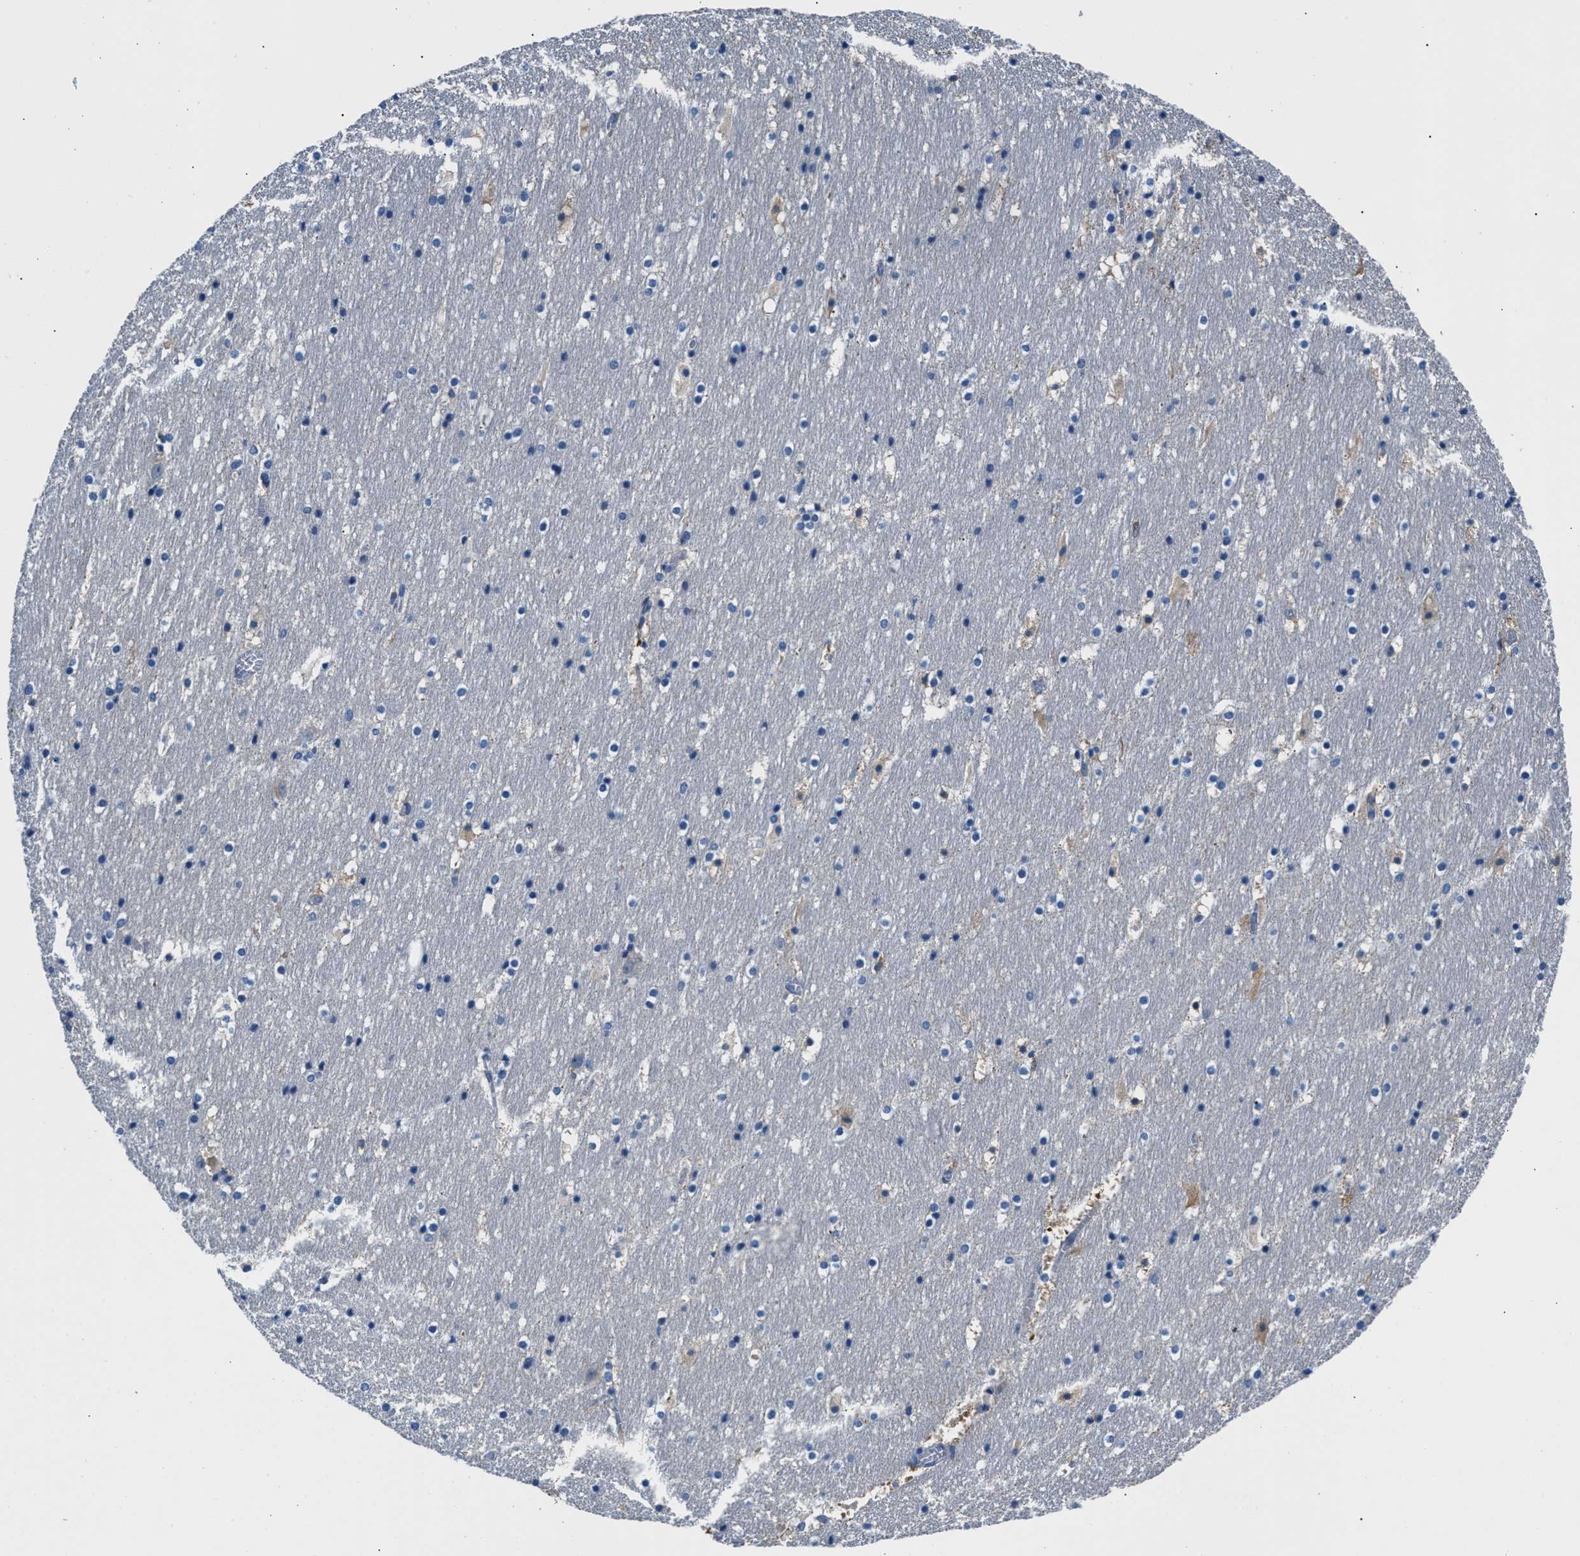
{"staining": {"intensity": "negative", "quantity": "none", "location": "none"}, "tissue": "hippocampus", "cell_type": "Glial cells", "image_type": "normal", "snomed": [{"axis": "morphology", "description": "Normal tissue, NOS"}, {"axis": "topography", "description": "Hippocampus"}], "caption": "Immunohistochemistry of unremarkable hippocampus reveals no staining in glial cells.", "gene": "CDRT4", "patient": {"sex": "male", "age": 45}}